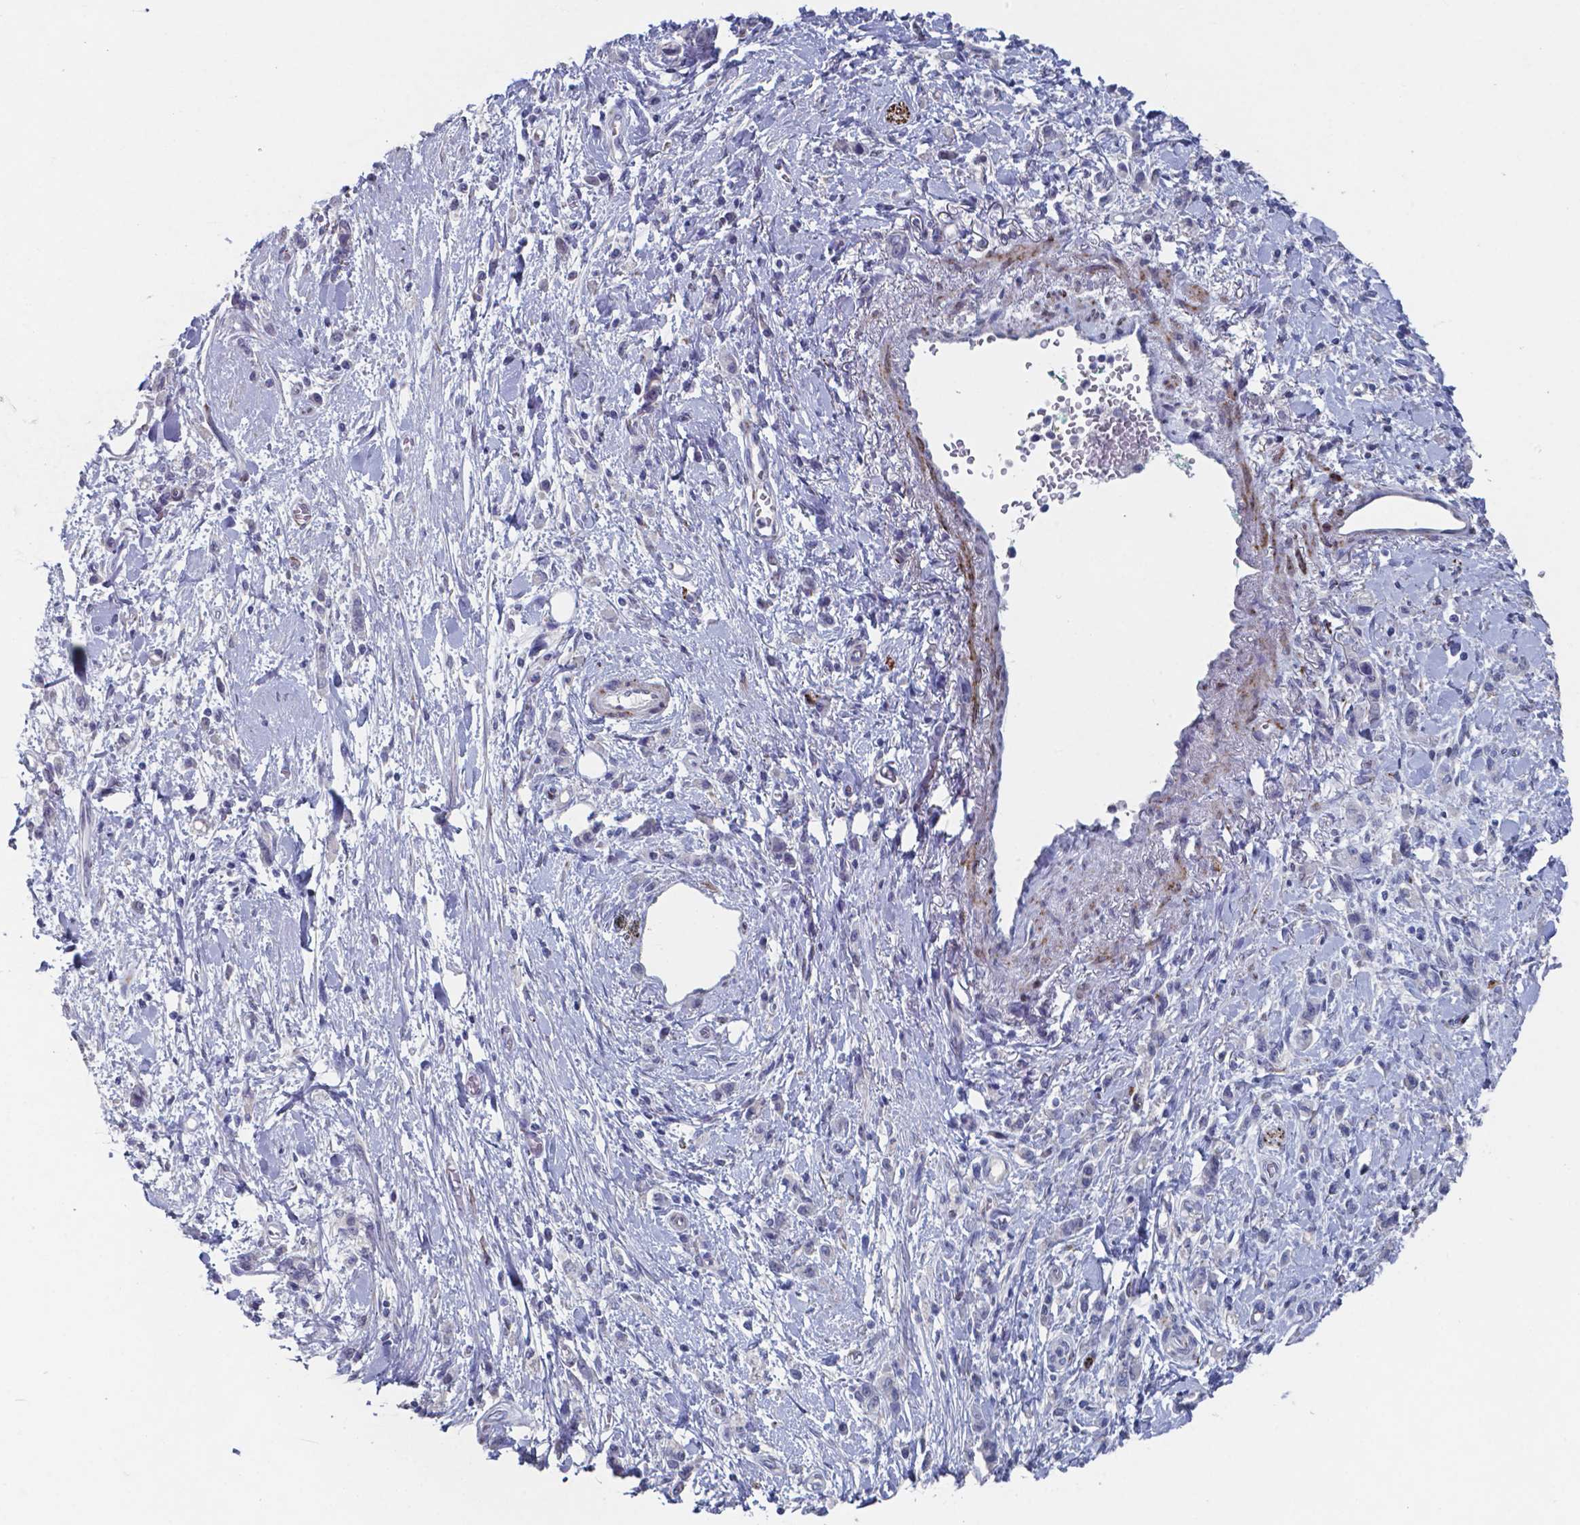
{"staining": {"intensity": "negative", "quantity": "none", "location": "none"}, "tissue": "stomach cancer", "cell_type": "Tumor cells", "image_type": "cancer", "snomed": [{"axis": "morphology", "description": "Adenocarcinoma, NOS"}, {"axis": "topography", "description": "Stomach"}], "caption": "Tumor cells show no significant expression in stomach cancer.", "gene": "PLA2R1", "patient": {"sex": "male", "age": 77}}